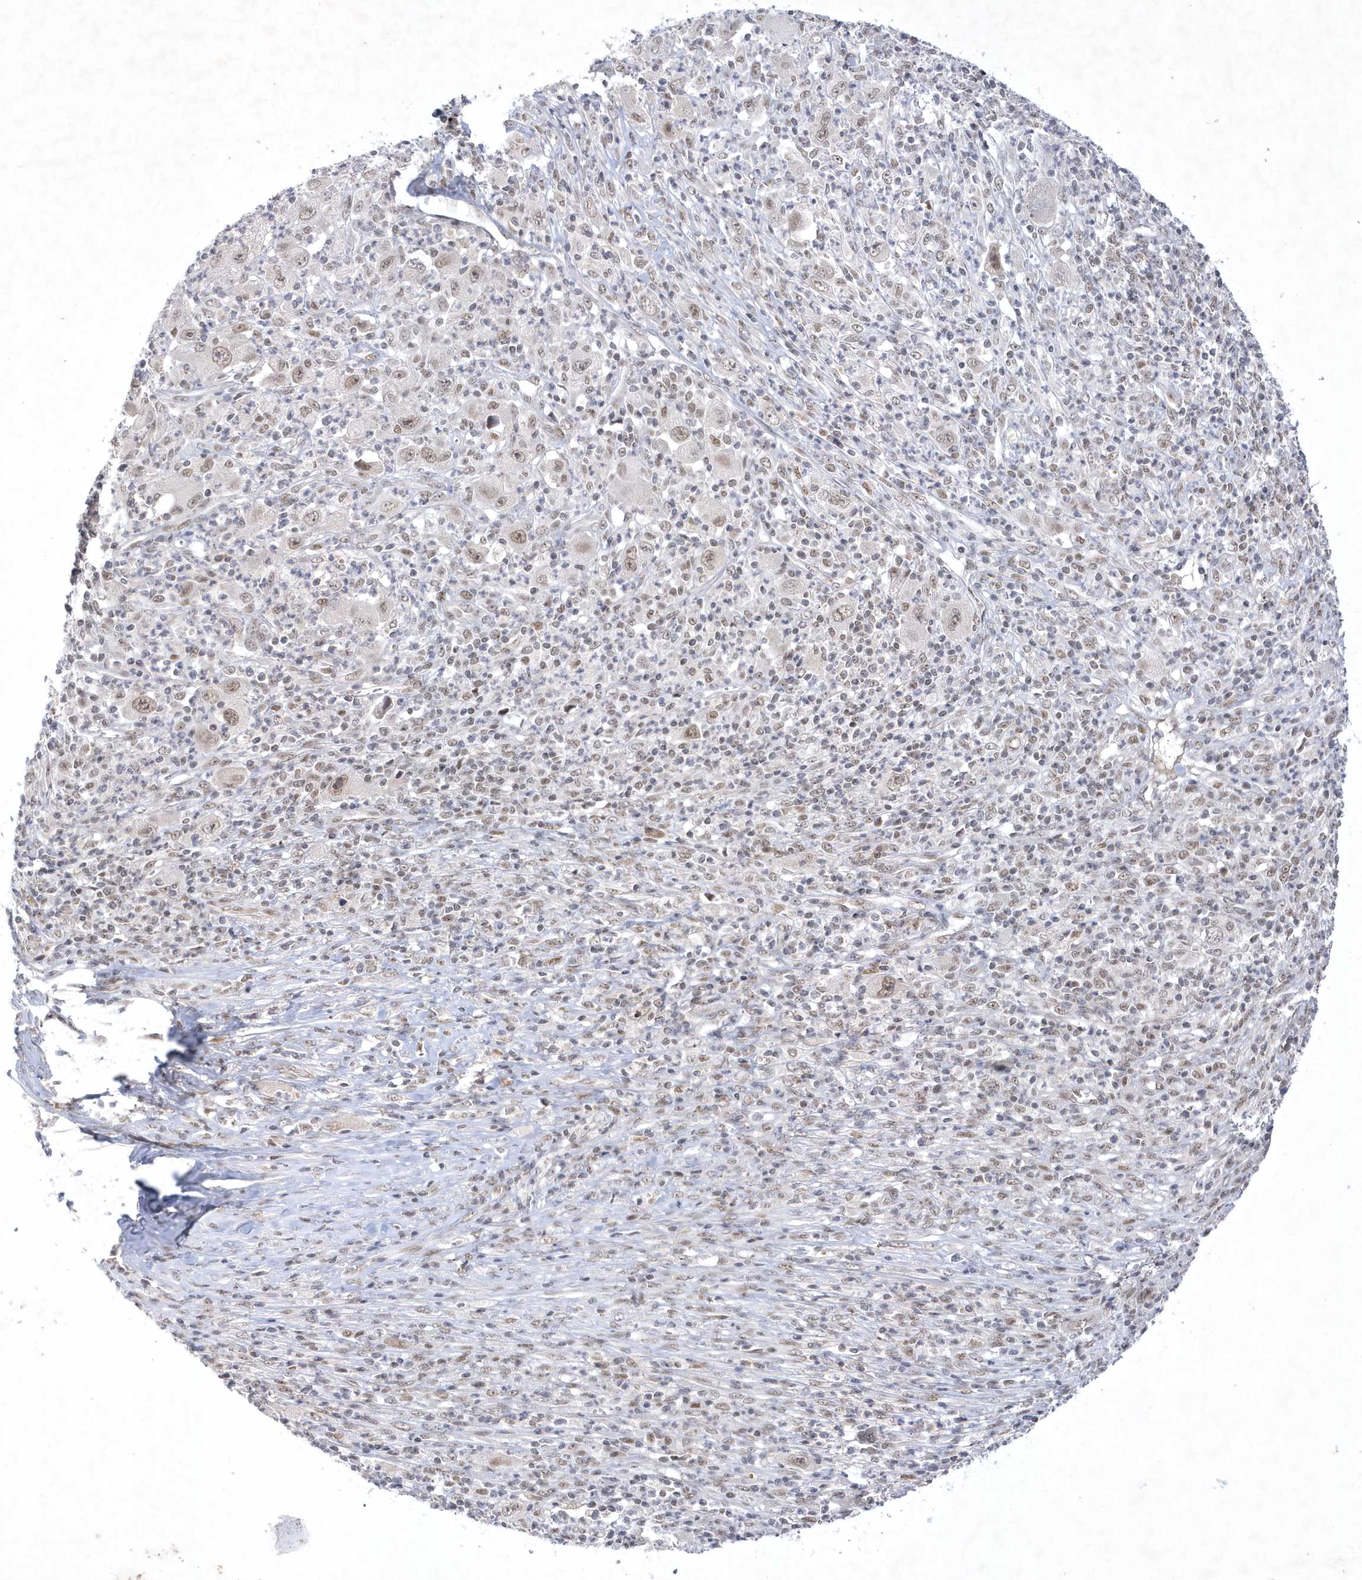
{"staining": {"intensity": "weak", "quantity": "25%-75%", "location": "nuclear"}, "tissue": "melanoma", "cell_type": "Tumor cells", "image_type": "cancer", "snomed": [{"axis": "morphology", "description": "Malignant melanoma, Metastatic site"}, {"axis": "topography", "description": "Skin"}], "caption": "An immunohistochemistry histopathology image of tumor tissue is shown. Protein staining in brown labels weak nuclear positivity in melanoma within tumor cells.", "gene": "CPSF3", "patient": {"sex": "female", "age": 56}}